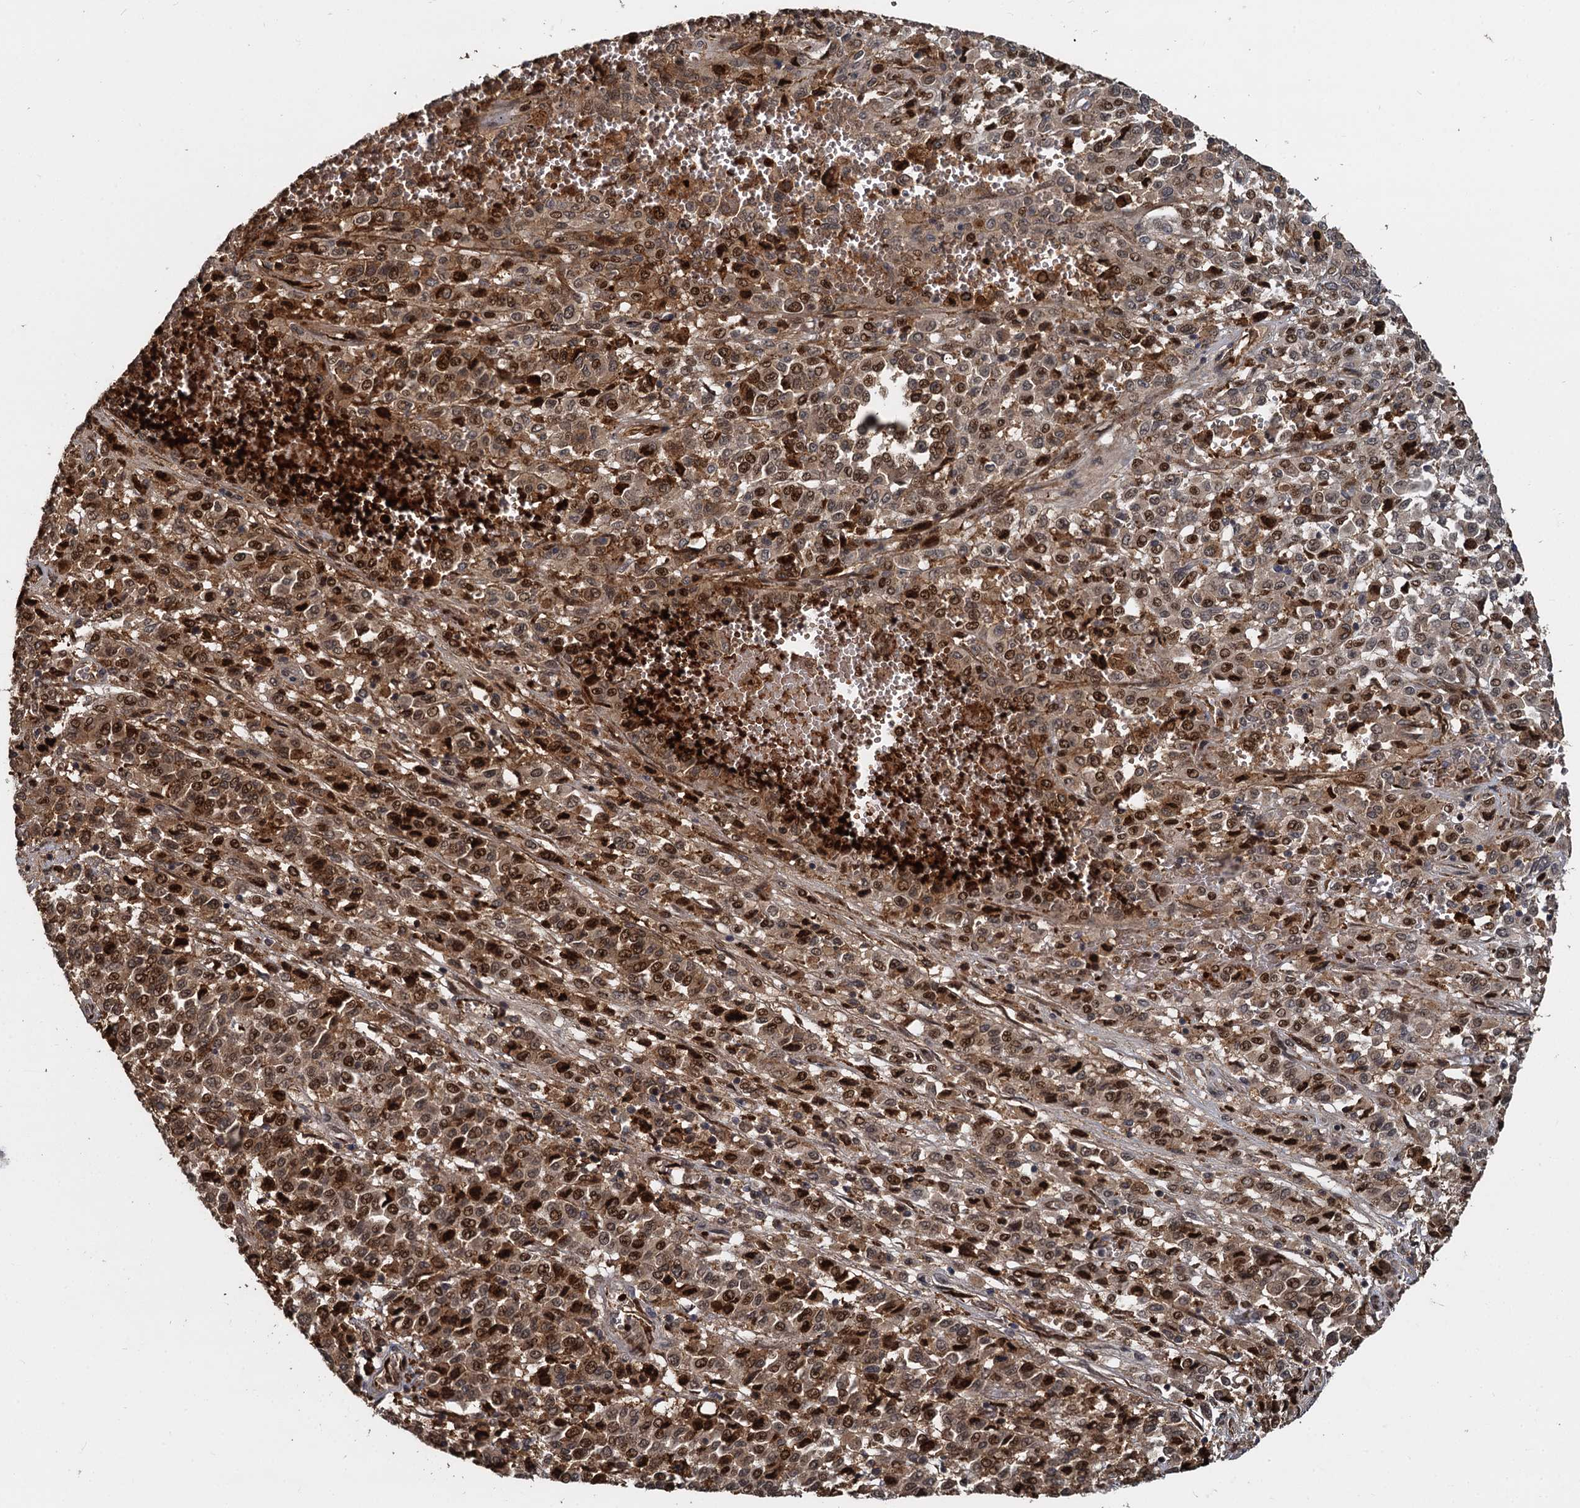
{"staining": {"intensity": "strong", "quantity": ">75%", "location": "cytoplasmic/membranous,nuclear"}, "tissue": "melanoma", "cell_type": "Tumor cells", "image_type": "cancer", "snomed": [{"axis": "morphology", "description": "Malignant melanoma, Metastatic site"}, {"axis": "topography", "description": "Pancreas"}], "caption": "Malignant melanoma (metastatic site) tissue reveals strong cytoplasmic/membranous and nuclear positivity in about >75% of tumor cells The protein is shown in brown color, while the nuclei are stained blue.", "gene": "FANCI", "patient": {"sex": "female", "age": 30}}